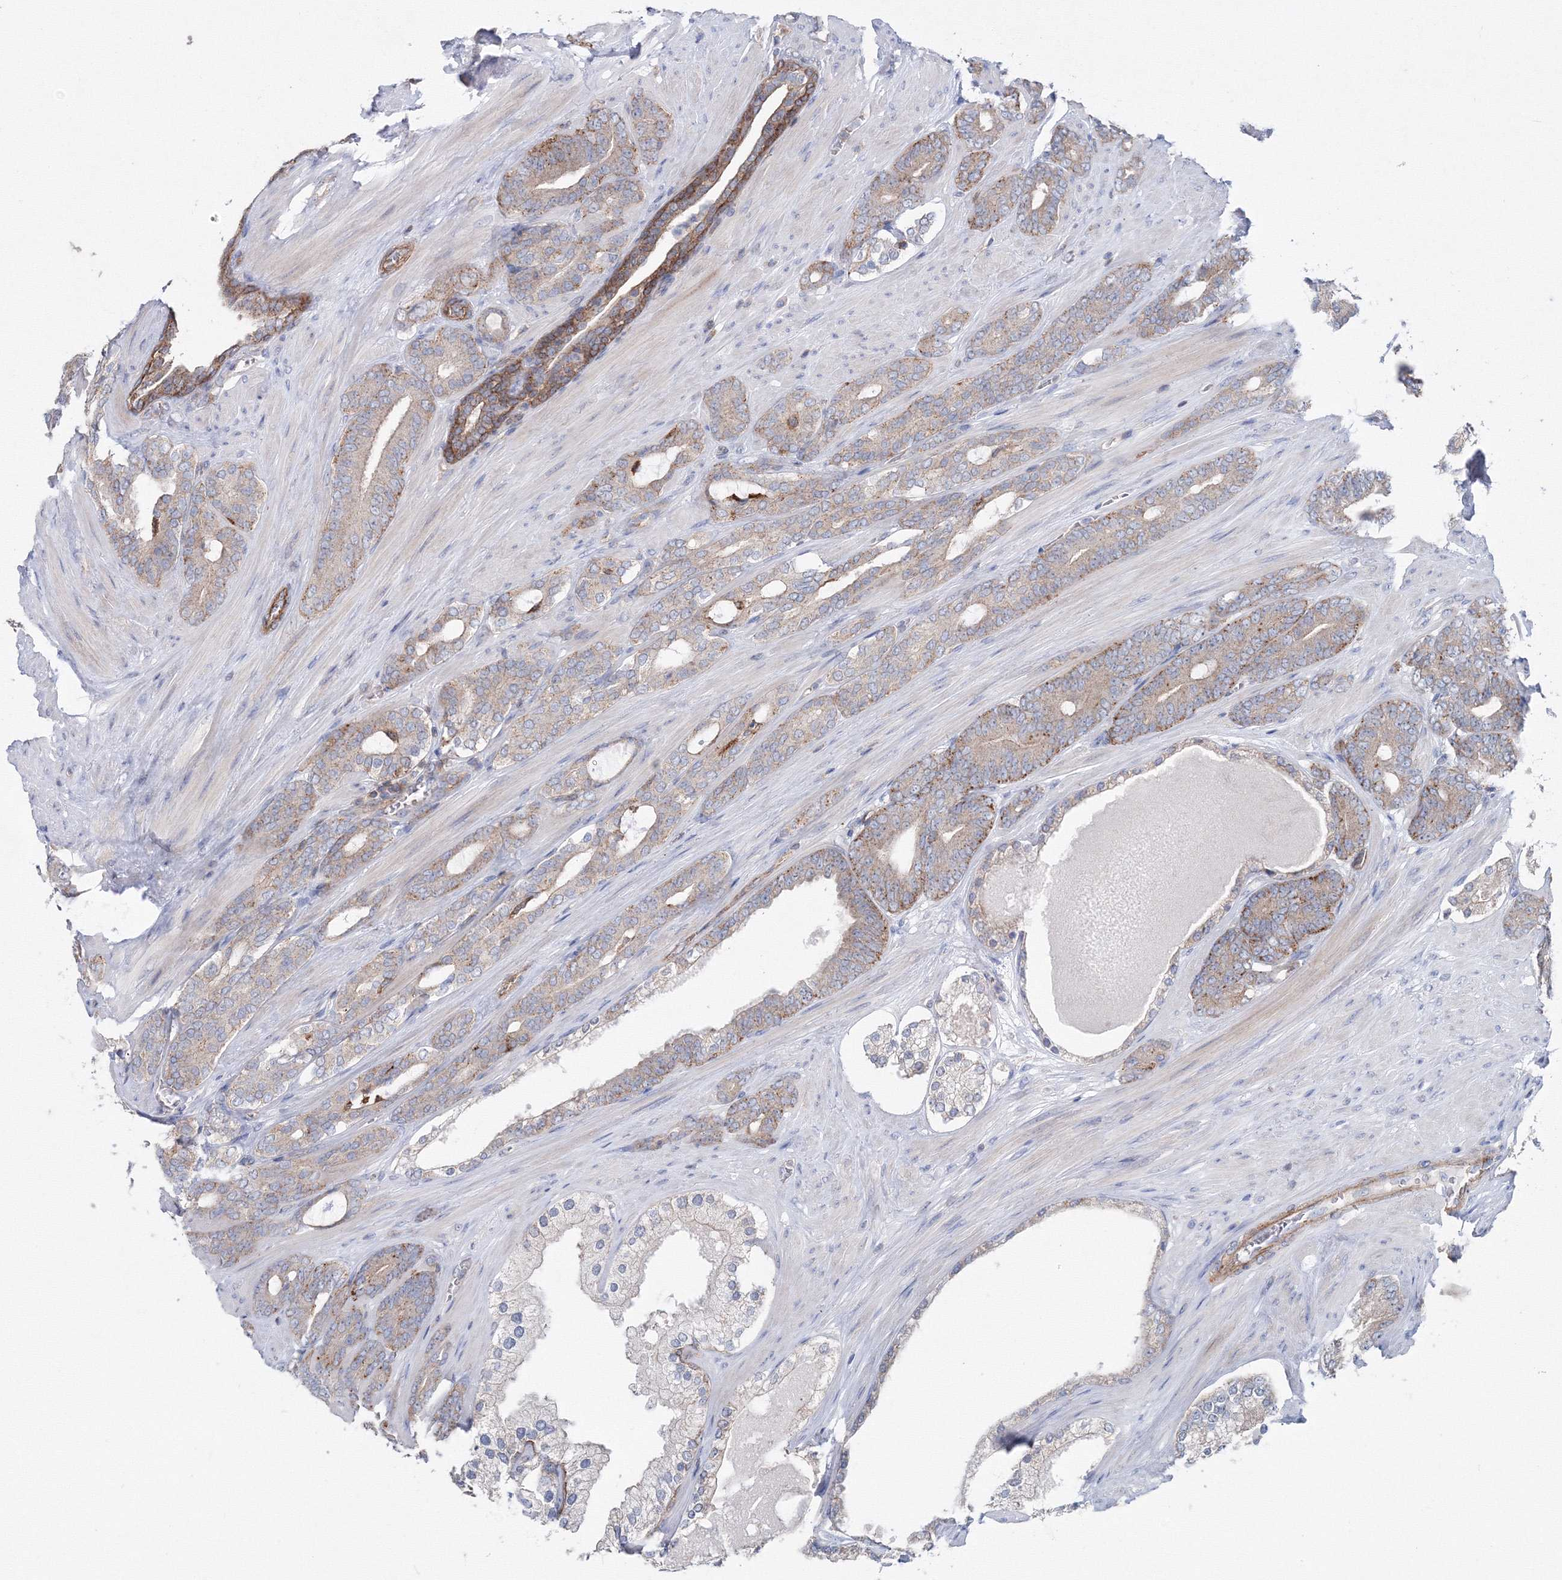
{"staining": {"intensity": "weak", "quantity": ">75%", "location": "cytoplasmic/membranous"}, "tissue": "prostate cancer", "cell_type": "Tumor cells", "image_type": "cancer", "snomed": [{"axis": "morphology", "description": "Adenocarcinoma, Low grade"}, {"axis": "topography", "description": "Prostate"}], "caption": "Approximately >75% of tumor cells in prostate cancer (adenocarcinoma (low-grade)) display weak cytoplasmic/membranous protein staining as visualized by brown immunohistochemical staining.", "gene": "GGA2", "patient": {"sex": "male", "age": 63}}